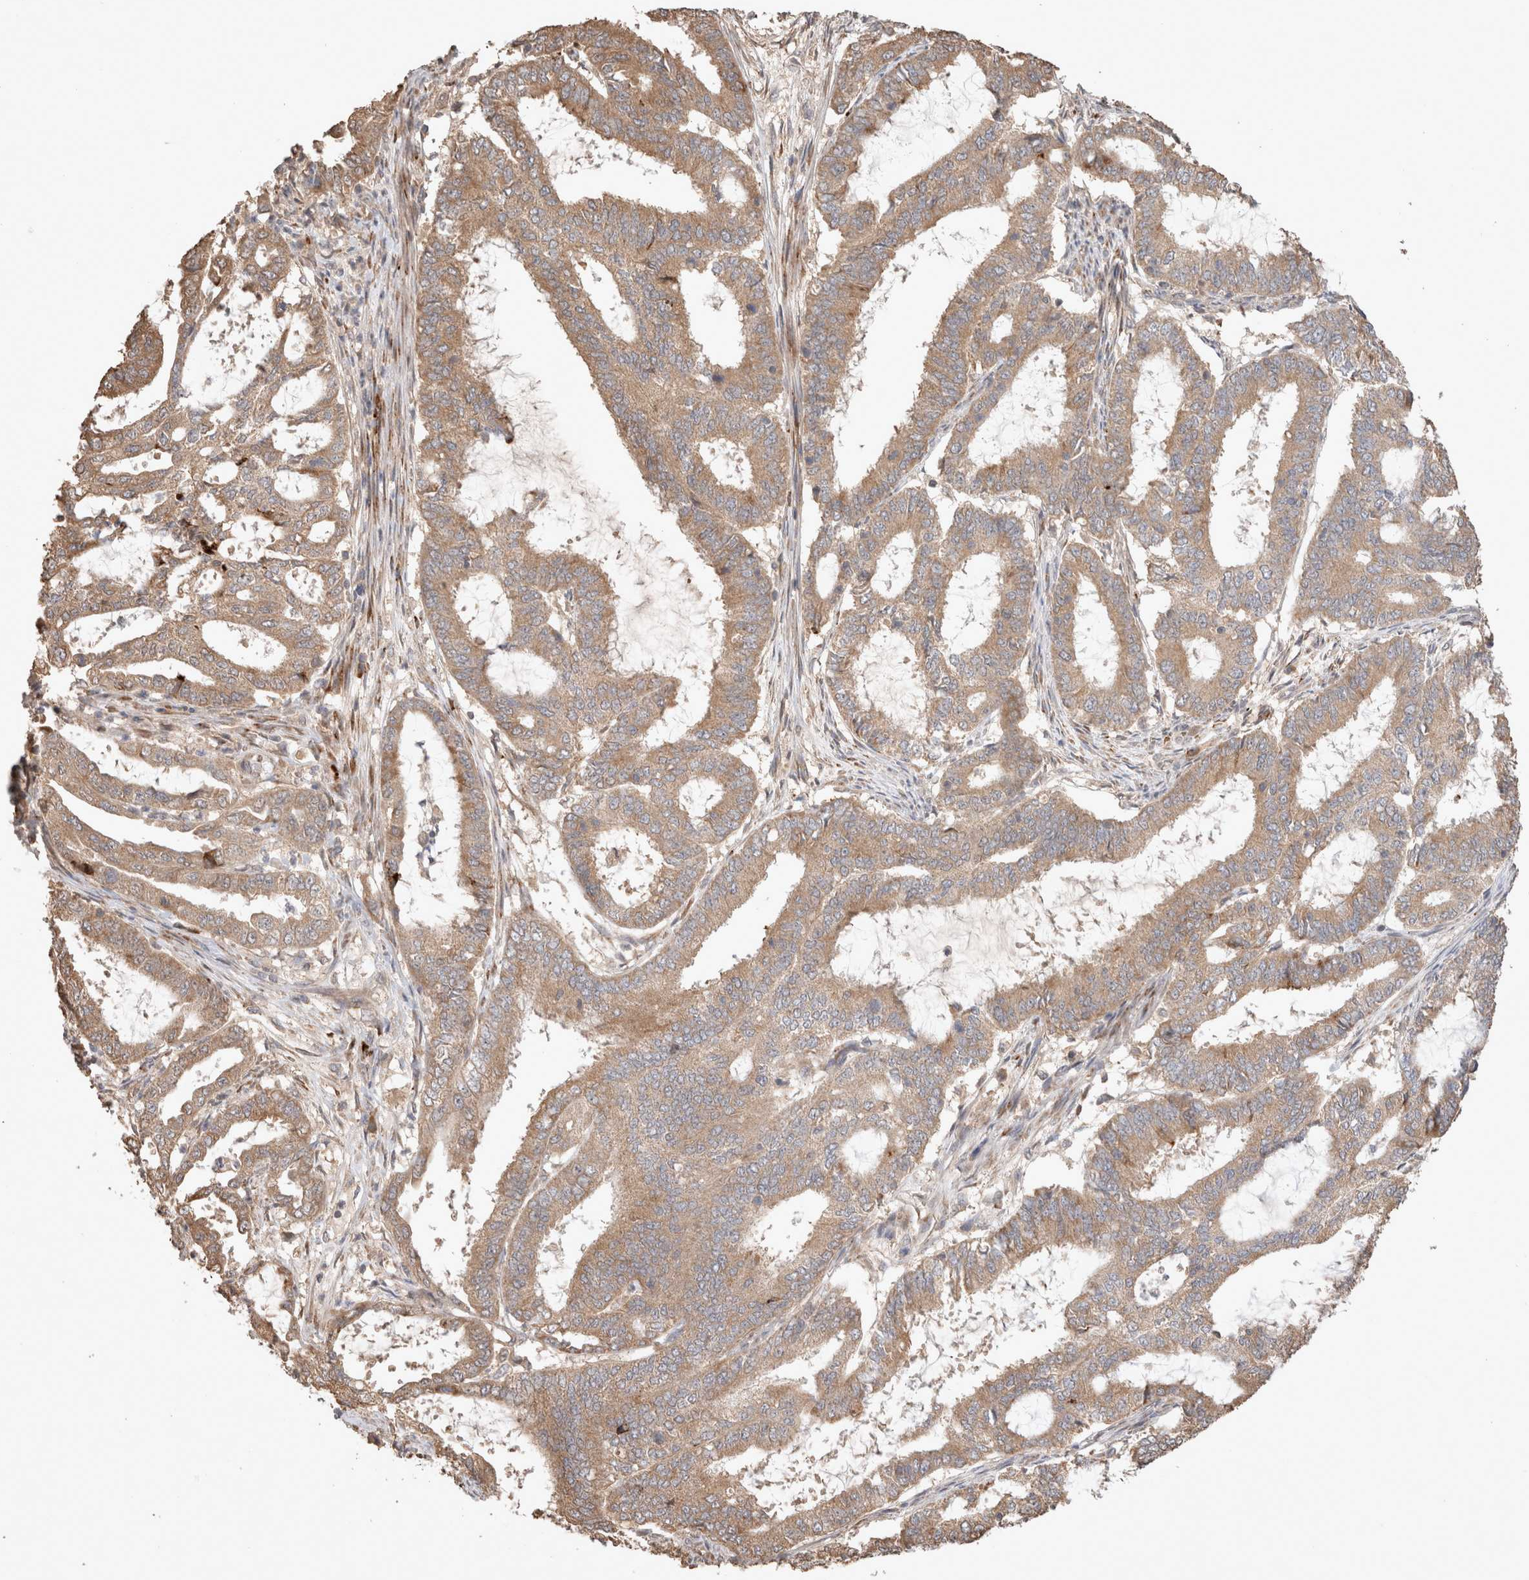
{"staining": {"intensity": "moderate", "quantity": ">75%", "location": "cytoplasmic/membranous"}, "tissue": "endometrial cancer", "cell_type": "Tumor cells", "image_type": "cancer", "snomed": [{"axis": "morphology", "description": "Adenocarcinoma, NOS"}, {"axis": "topography", "description": "Endometrium"}], "caption": "DAB (3,3'-diaminobenzidine) immunohistochemical staining of human adenocarcinoma (endometrial) displays moderate cytoplasmic/membranous protein staining in about >75% of tumor cells.", "gene": "HROB", "patient": {"sex": "female", "age": 51}}